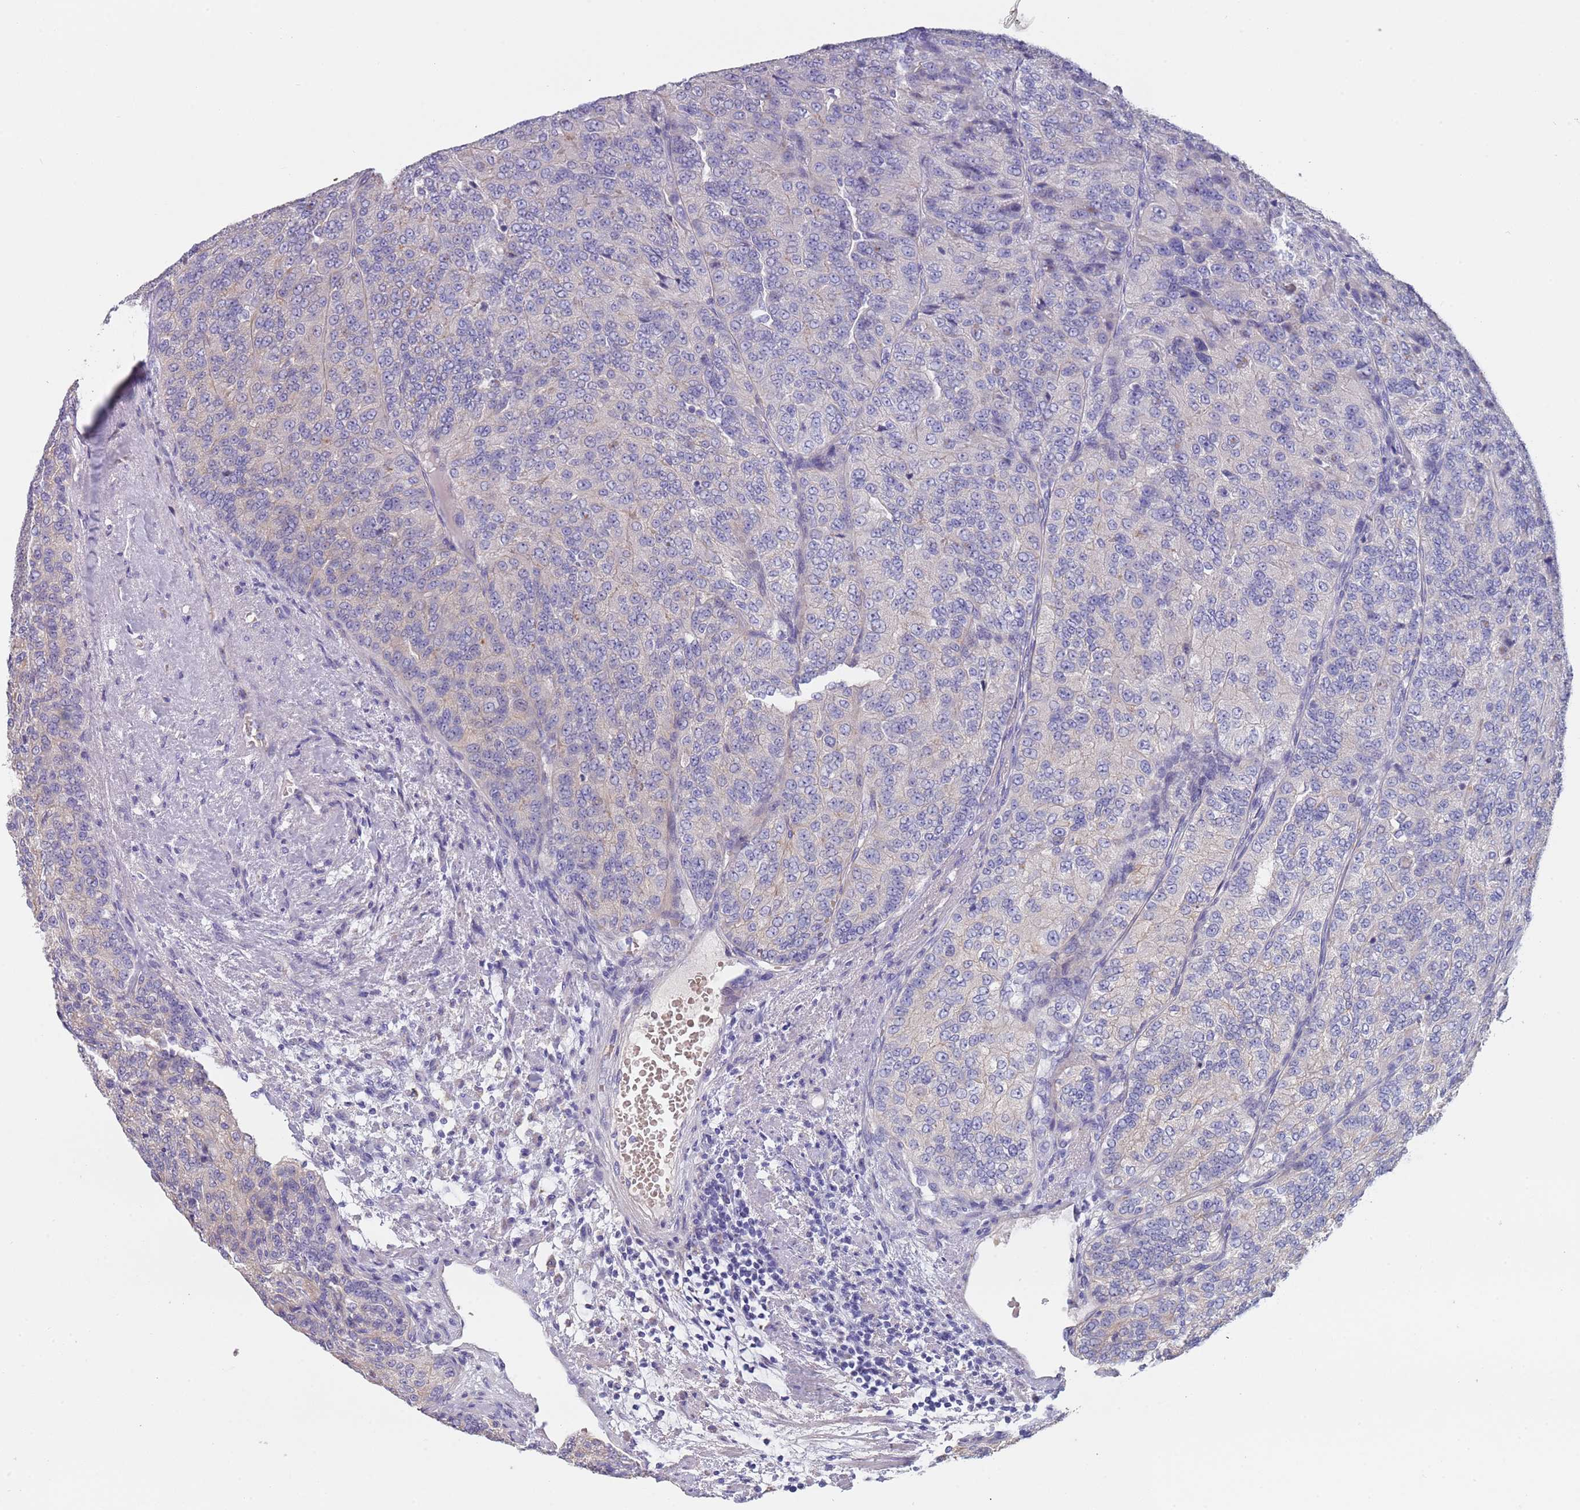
{"staining": {"intensity": "negative", "quantity": "none", "location": "none"}, "tissue": "renal cancer", "cell_type": "Tumor cells", "image_type": "cancer", "snomed": [{"axis": "morphology", "description": "Adenocarcinoma, NOS"}, {"axis": "topography", "description": "Kidney"}], "caption": "Immunohistochemistry micrograph of neoplastic tissue: human adenocarcinoma (renal) stained with DAB (3,3'-diaminobenzidine) exhibits no significant protein positivity in tumor cells. (DAB (3,3'-diaminobenzidine) immunohistochemistry (IHC), high magnification).", "gene": "MAN1C1", "patient": {"sex": "female", "age": 63}}